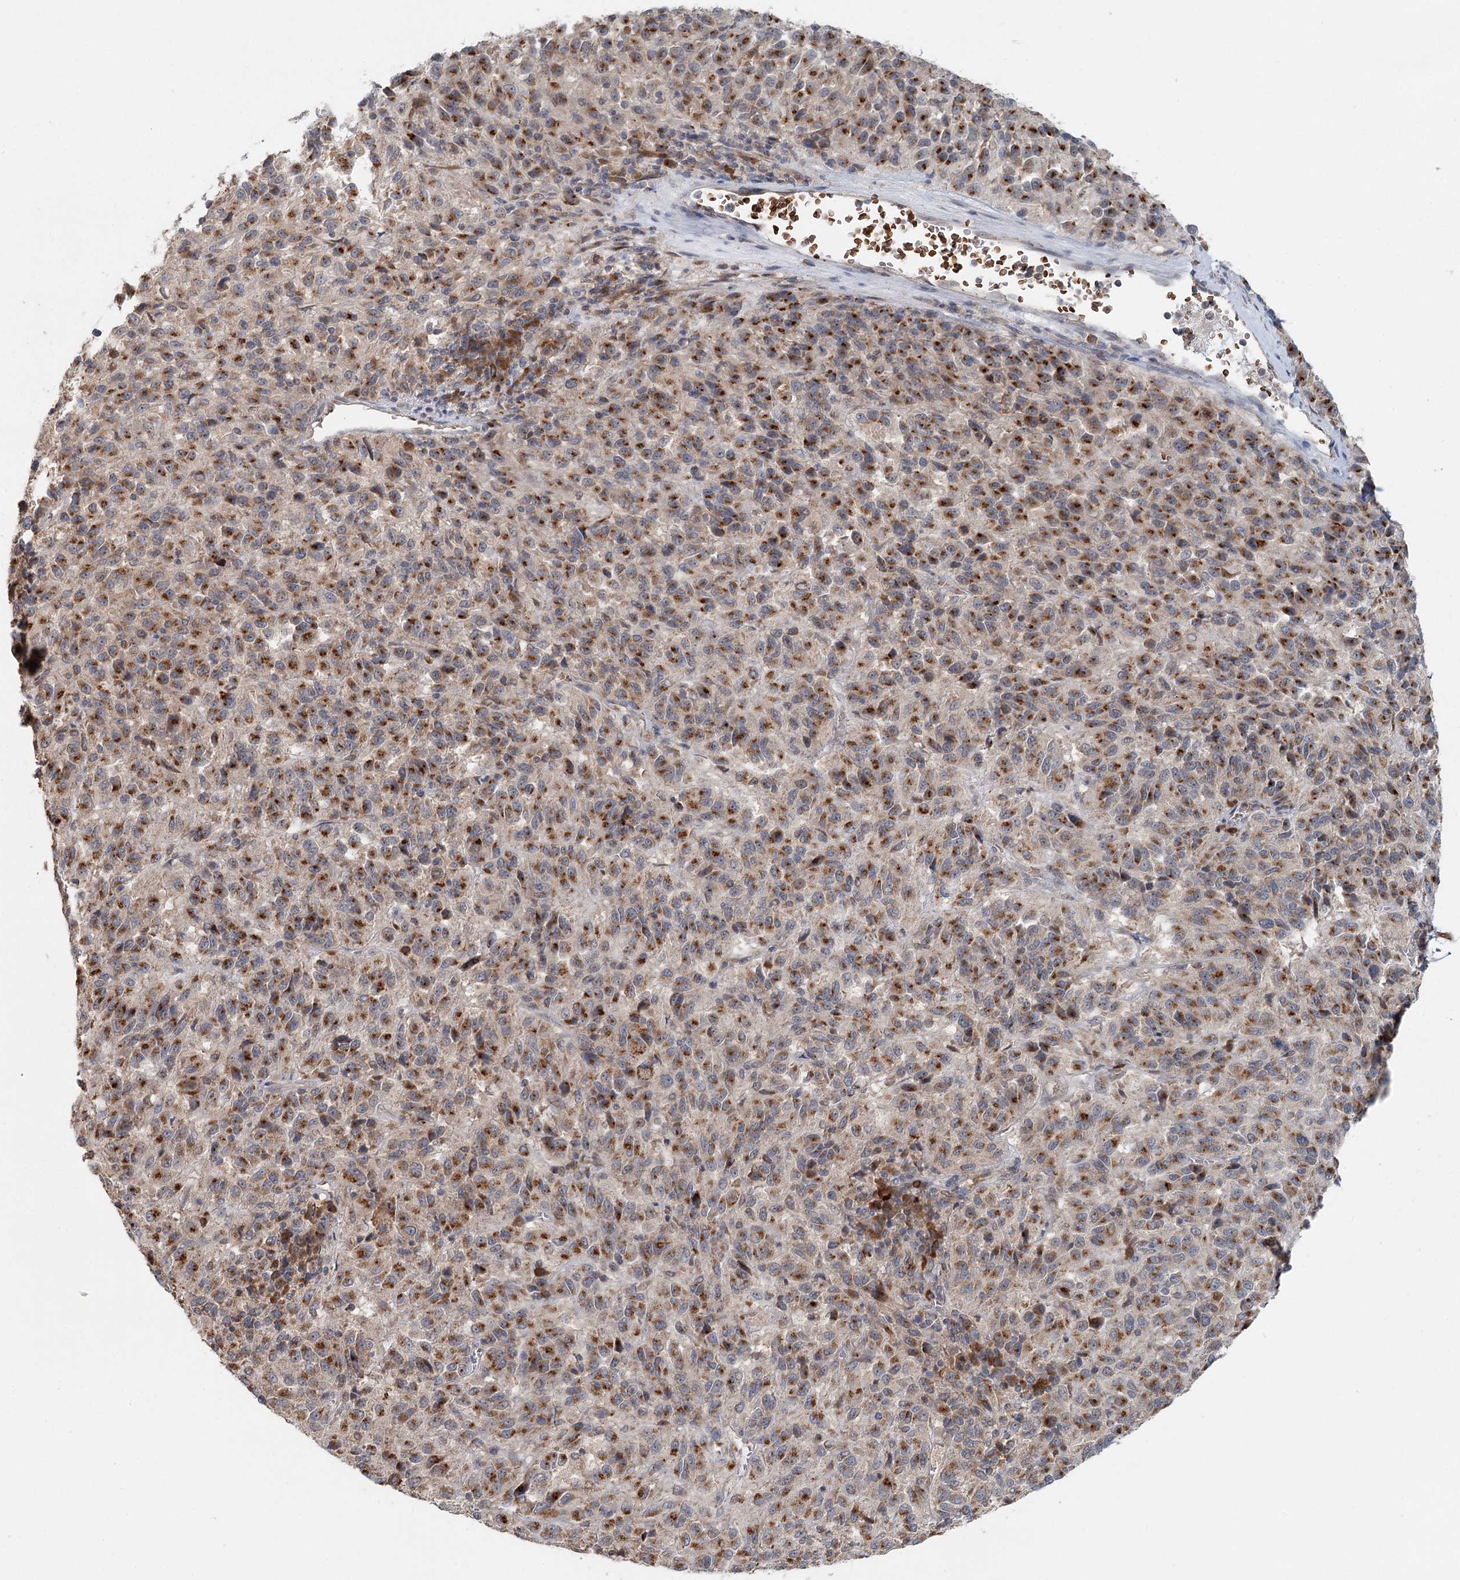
{"staining": {"intensity": "strong", "quantity": ">75%", "location": "cytoplasmic/membranous"}, "tissue": "melanoma", "cell_type": "Tumor cells", "image_type": "cancer", "snomed": [{"axis": "morphology", "description": "Malignant melanoma, Metastatic site"}, {"axis": "topography", "description": "Lung"}], "caption": "Immunohistochemistry (IHC) photomicrograph of neoplastic tissue: human melanoma stained using immunohistochemistry shows high levels of strong protein expression localized specifically in the cytoplasmic/membranous of tumor cells, appearing as a cytoplasmic/membranous brown color.", "gene": "ADK", "patient": {"sex": "male", "age": 64}}